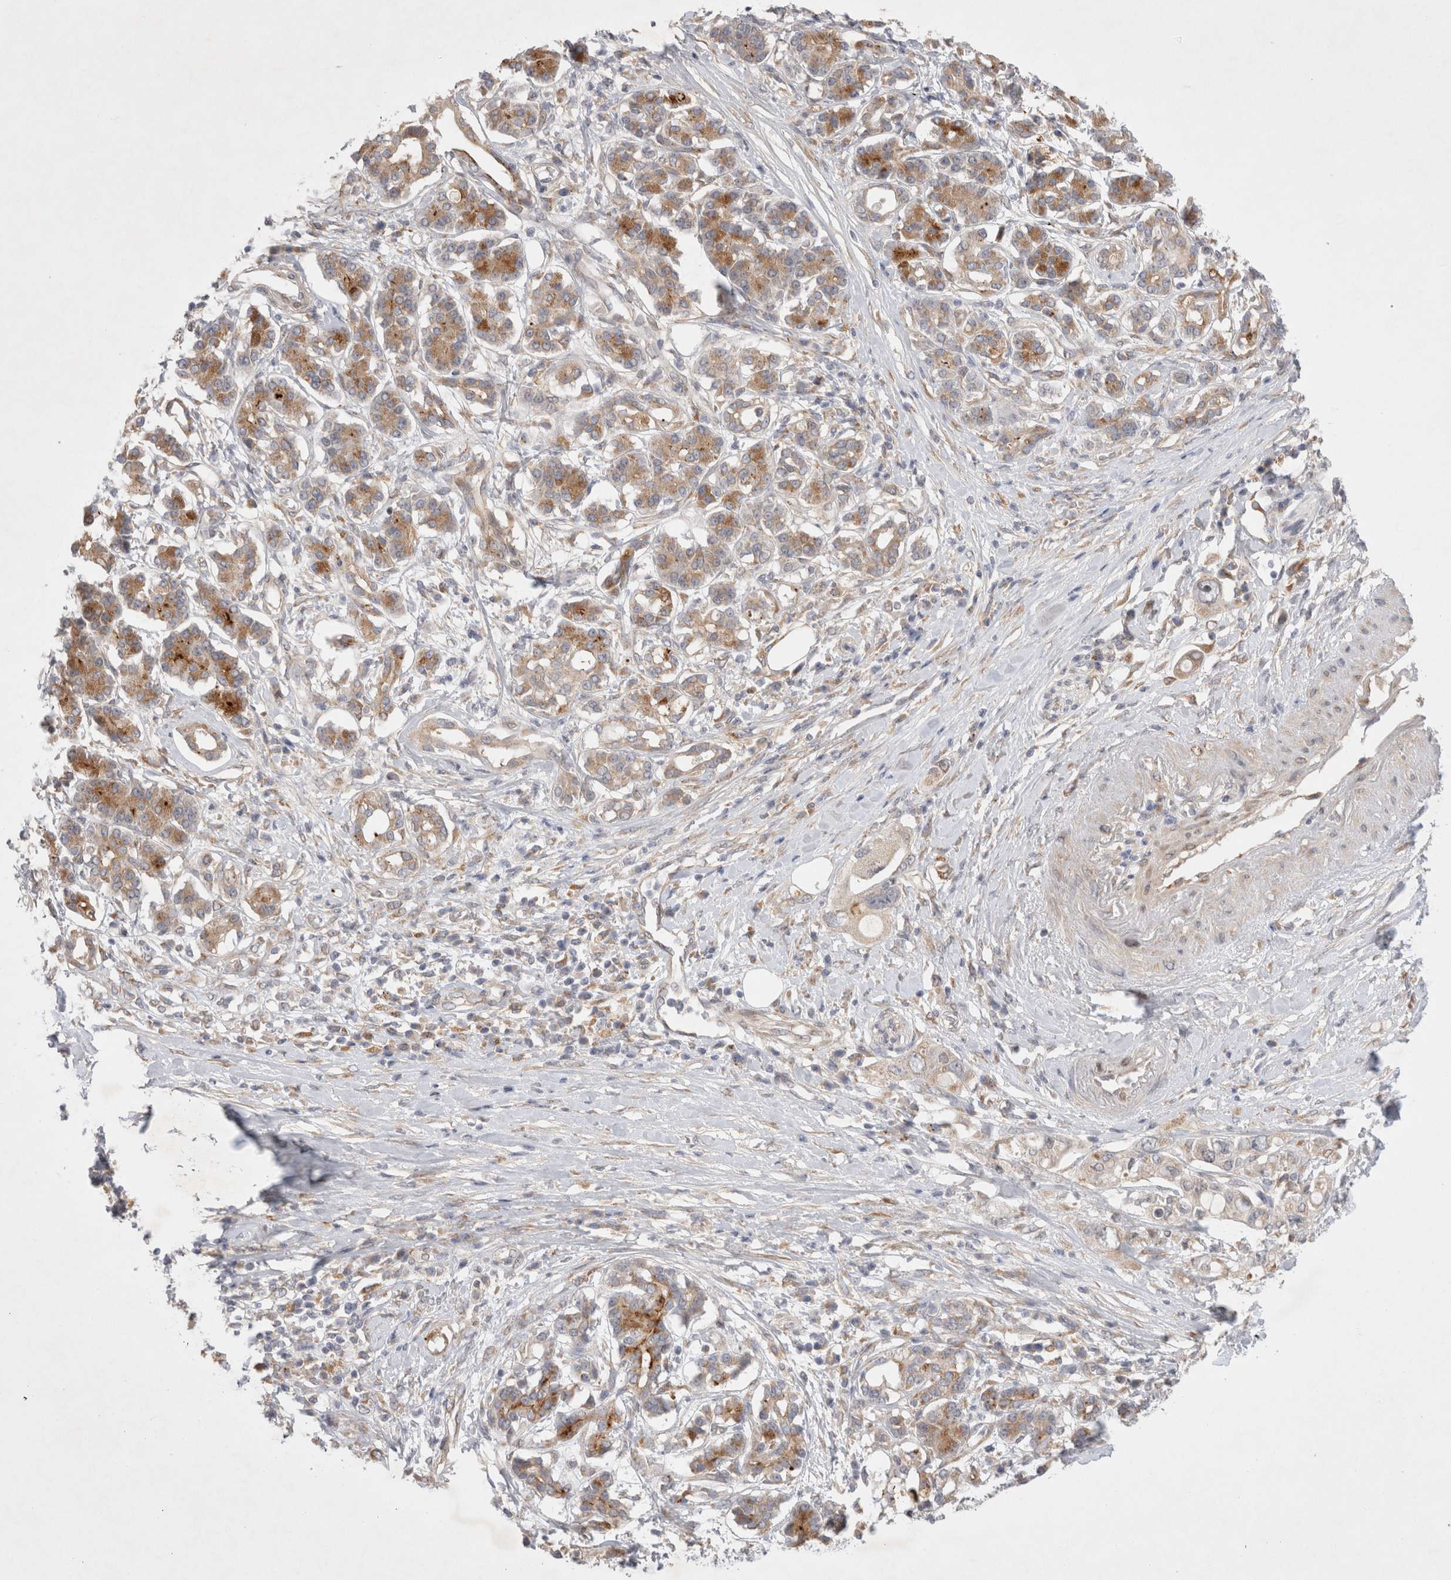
{"staining": {"intensity": "moderate", "quantity": "25%-75%", "location": "cytoplasmic/membranous"}, "tissue": "pancreatic cancer", "cell_type": "Tumor cells", "image_type": "cancer", "snomed": [{"axis": "morphology", "description": "Adenocarcinoma, NOS"}, {"axis": "topography", "description": "Pancreas"}], "caption": "Pancreatic cancer (adenocarcinoma) tissue exhibits moderate cytoplasmic/membranous expression in about 25%-75% of tumor cells, visualized by immunohistochemistry.", "gene": "NPC1", "patient": {"sex": "female", "age": 56}}